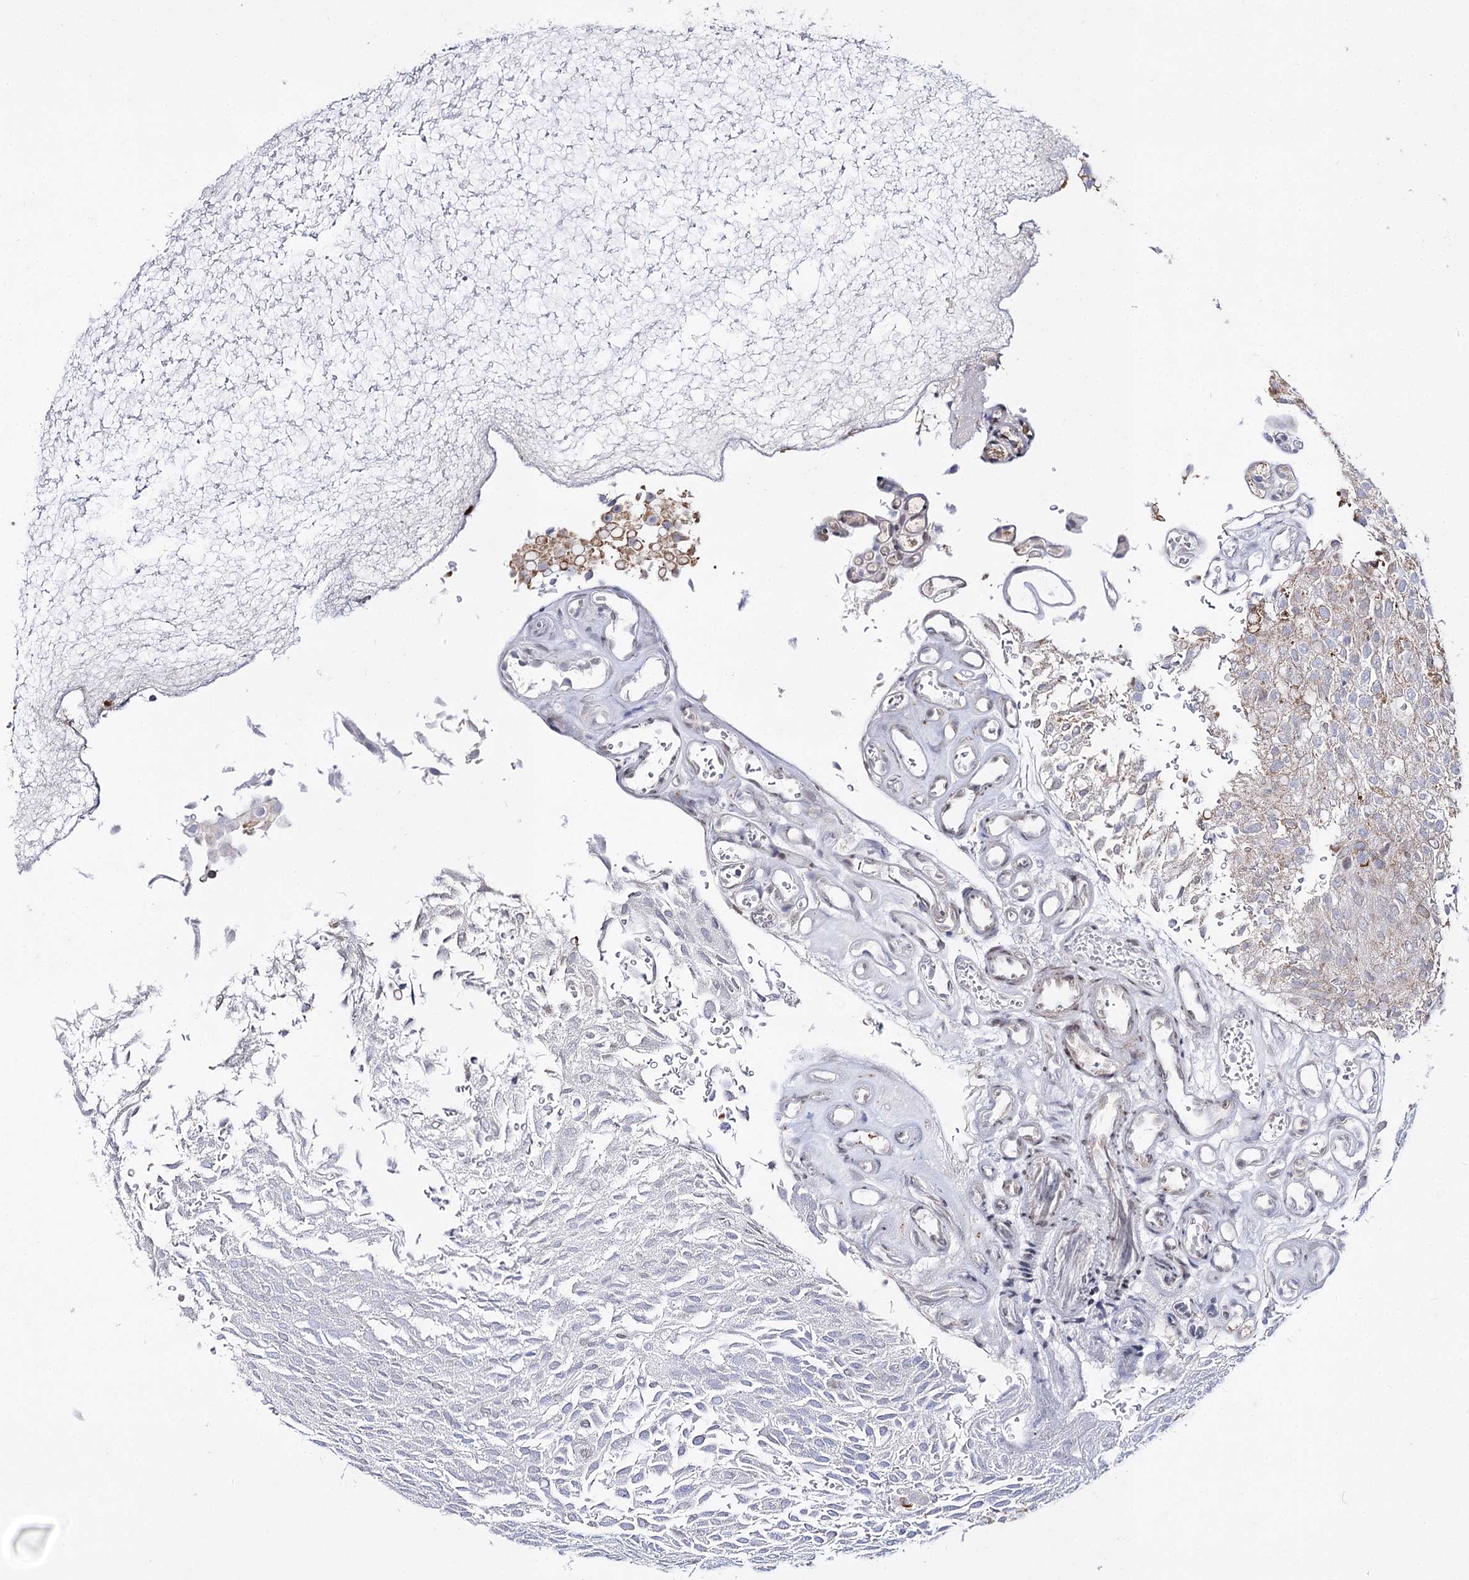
{"staining": {"intensity": "negative", "quantity": "none", "location": "none"}, "tissue": "urothelial cancer", "cell_type": "Tumor cells", "image_type": "cancer", "snomed": [{"axis": "morphology", "description": "Urothelial carcinoma, Low grade"}, {"axis": "topography", "description": "Urinary bladder"}], "caption": "An image of urothelial cancer stained for a protein exhibits no brown staining in tumor cells.", "gene": "C11orf80", "patient": {"sex": "male", "age": 78}}